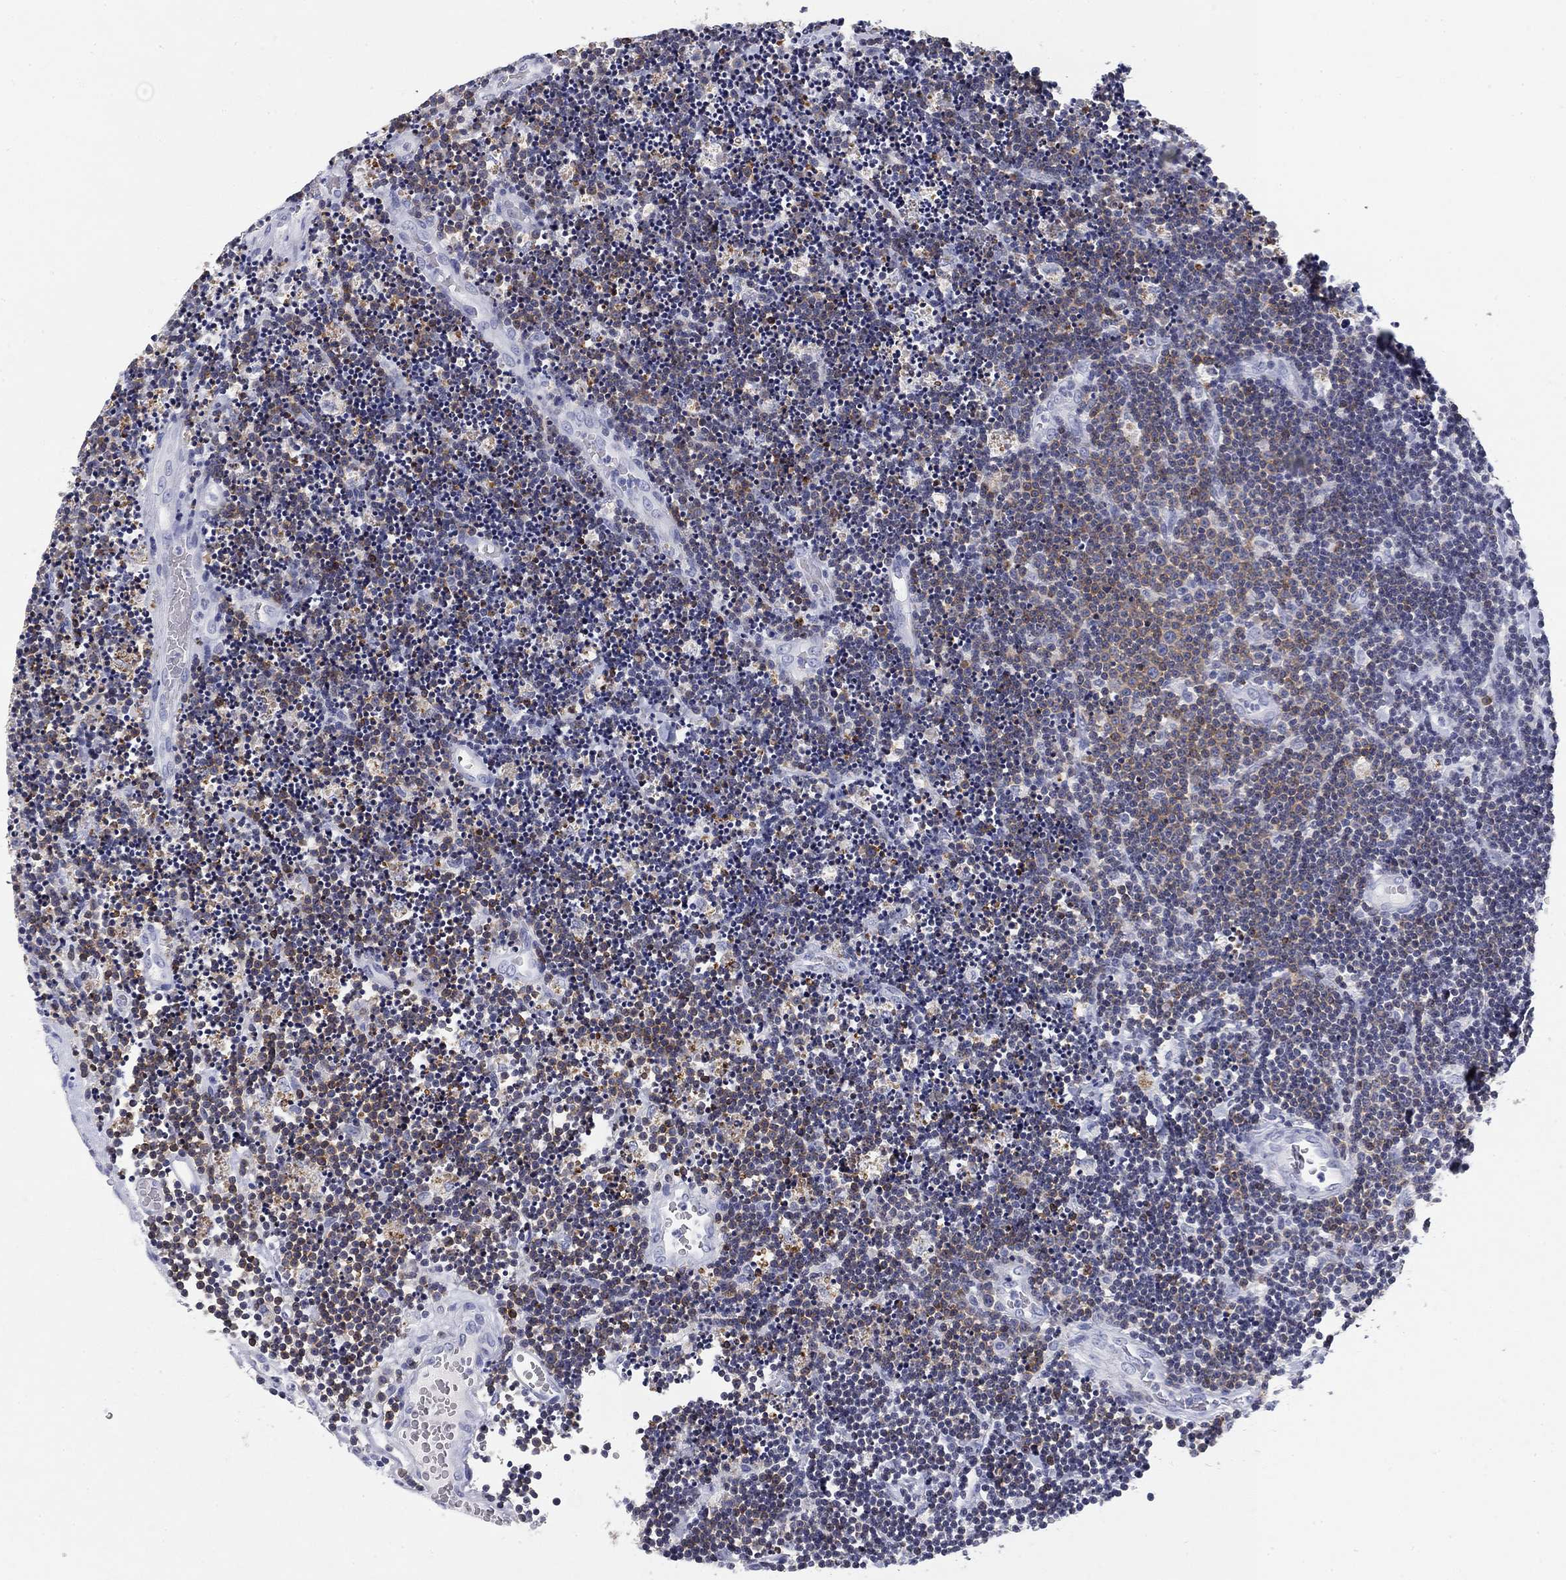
{"staining": {"intensity": "weak", "quantity": "<25%", "location": "cytoplasmic/membranous"}, "tissue": "lymphoma", "cell_type": "Tumor cells", "image_type": "cancer", "snomed": [{"axis": "morphology", "description": "Malignant lymphoma, non-Hodgkin's type, Low grade"}, {"axis": "topography", "description": "Brain"}], "caption": "IHC of lymphoma exhibits no staining in tumor cells.", "gene": "CD79B", "patient": {"sex": "female", "age": 66}}